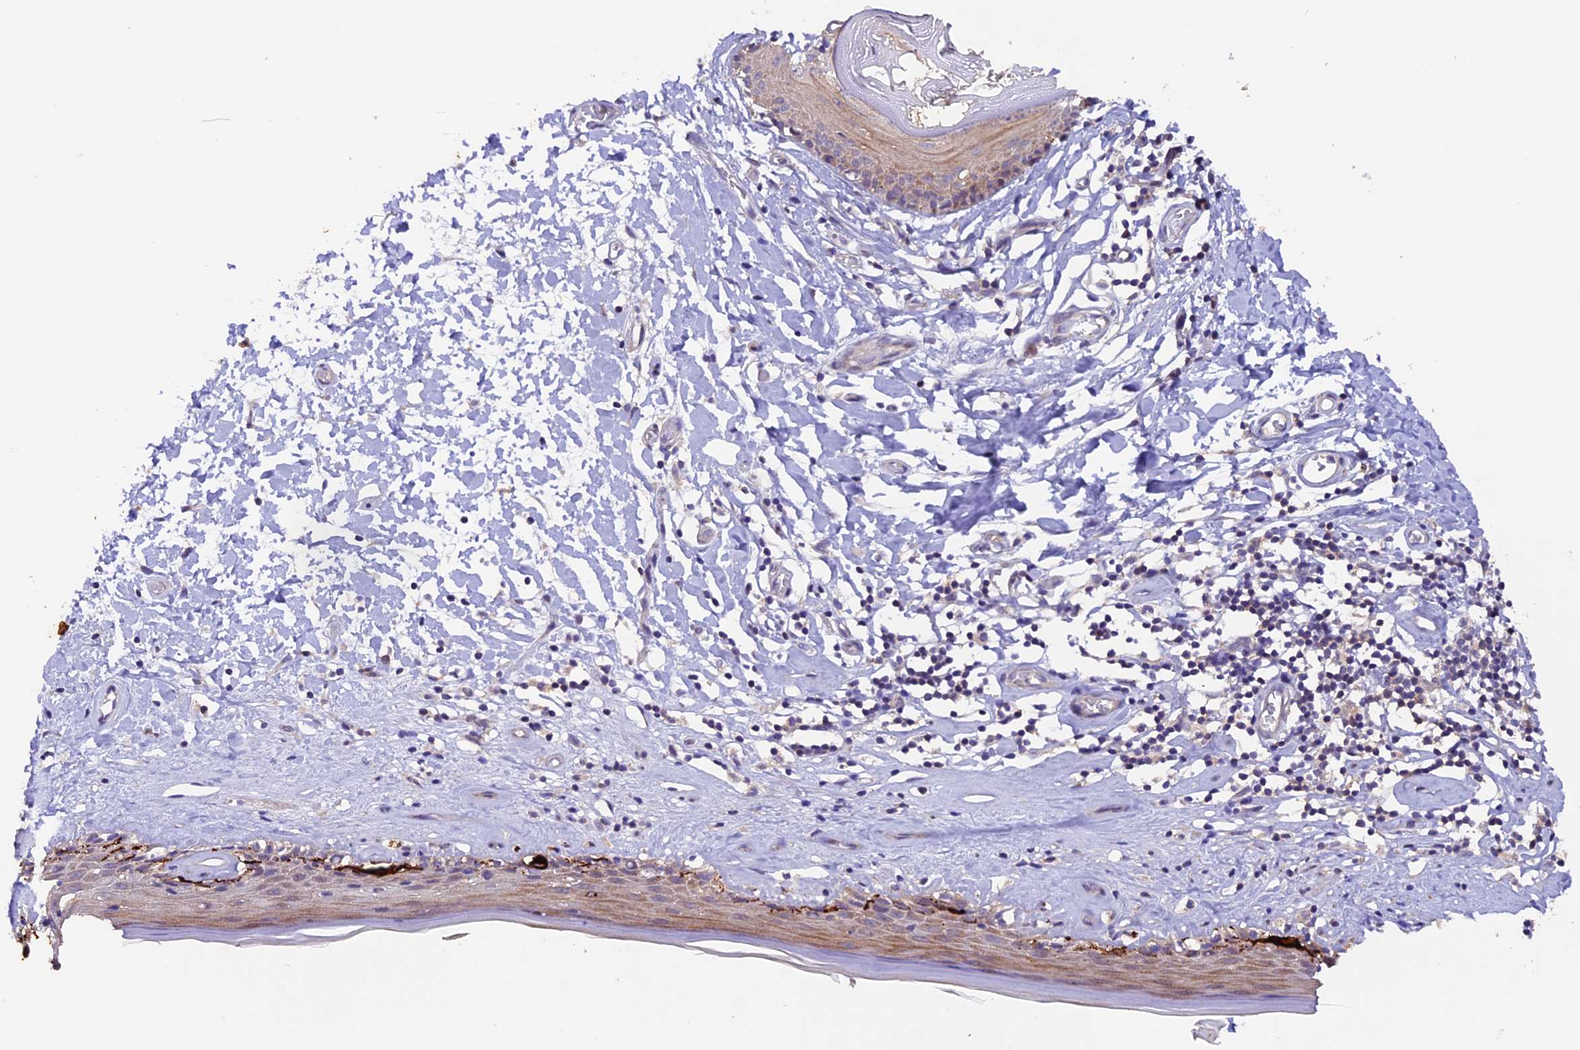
{"staining": {"intensity": "strong", "quantity": "<25%", "location": "cytoplasmic/membranous"}, "tissue": "skin", "cell_type": "Epidermal cells", "image_type": "normal", "snomed": [{"axis": "morphology", "description": "Normal tissue, NOS"}, {"axis": "topography", "description": "Adipose tissue"}, {"axis": "topography", "description": "Vascular tissue"}, {"axis": "topography", "description": "Vulva"}, {"axis": "topography", "description": "Peripheral nerve tissue"}], "caption": "Skin stained with immunohistochemistry reveals strong cytoplasmic/membranous staining in about <25% of epidermal cells. (Stains: DAB in brown, nuclei in blue, Microscopy: brightfield microscopy at high magnification).", "gene": "NCK2", "patient": {"sex": "female", "age": 86}}